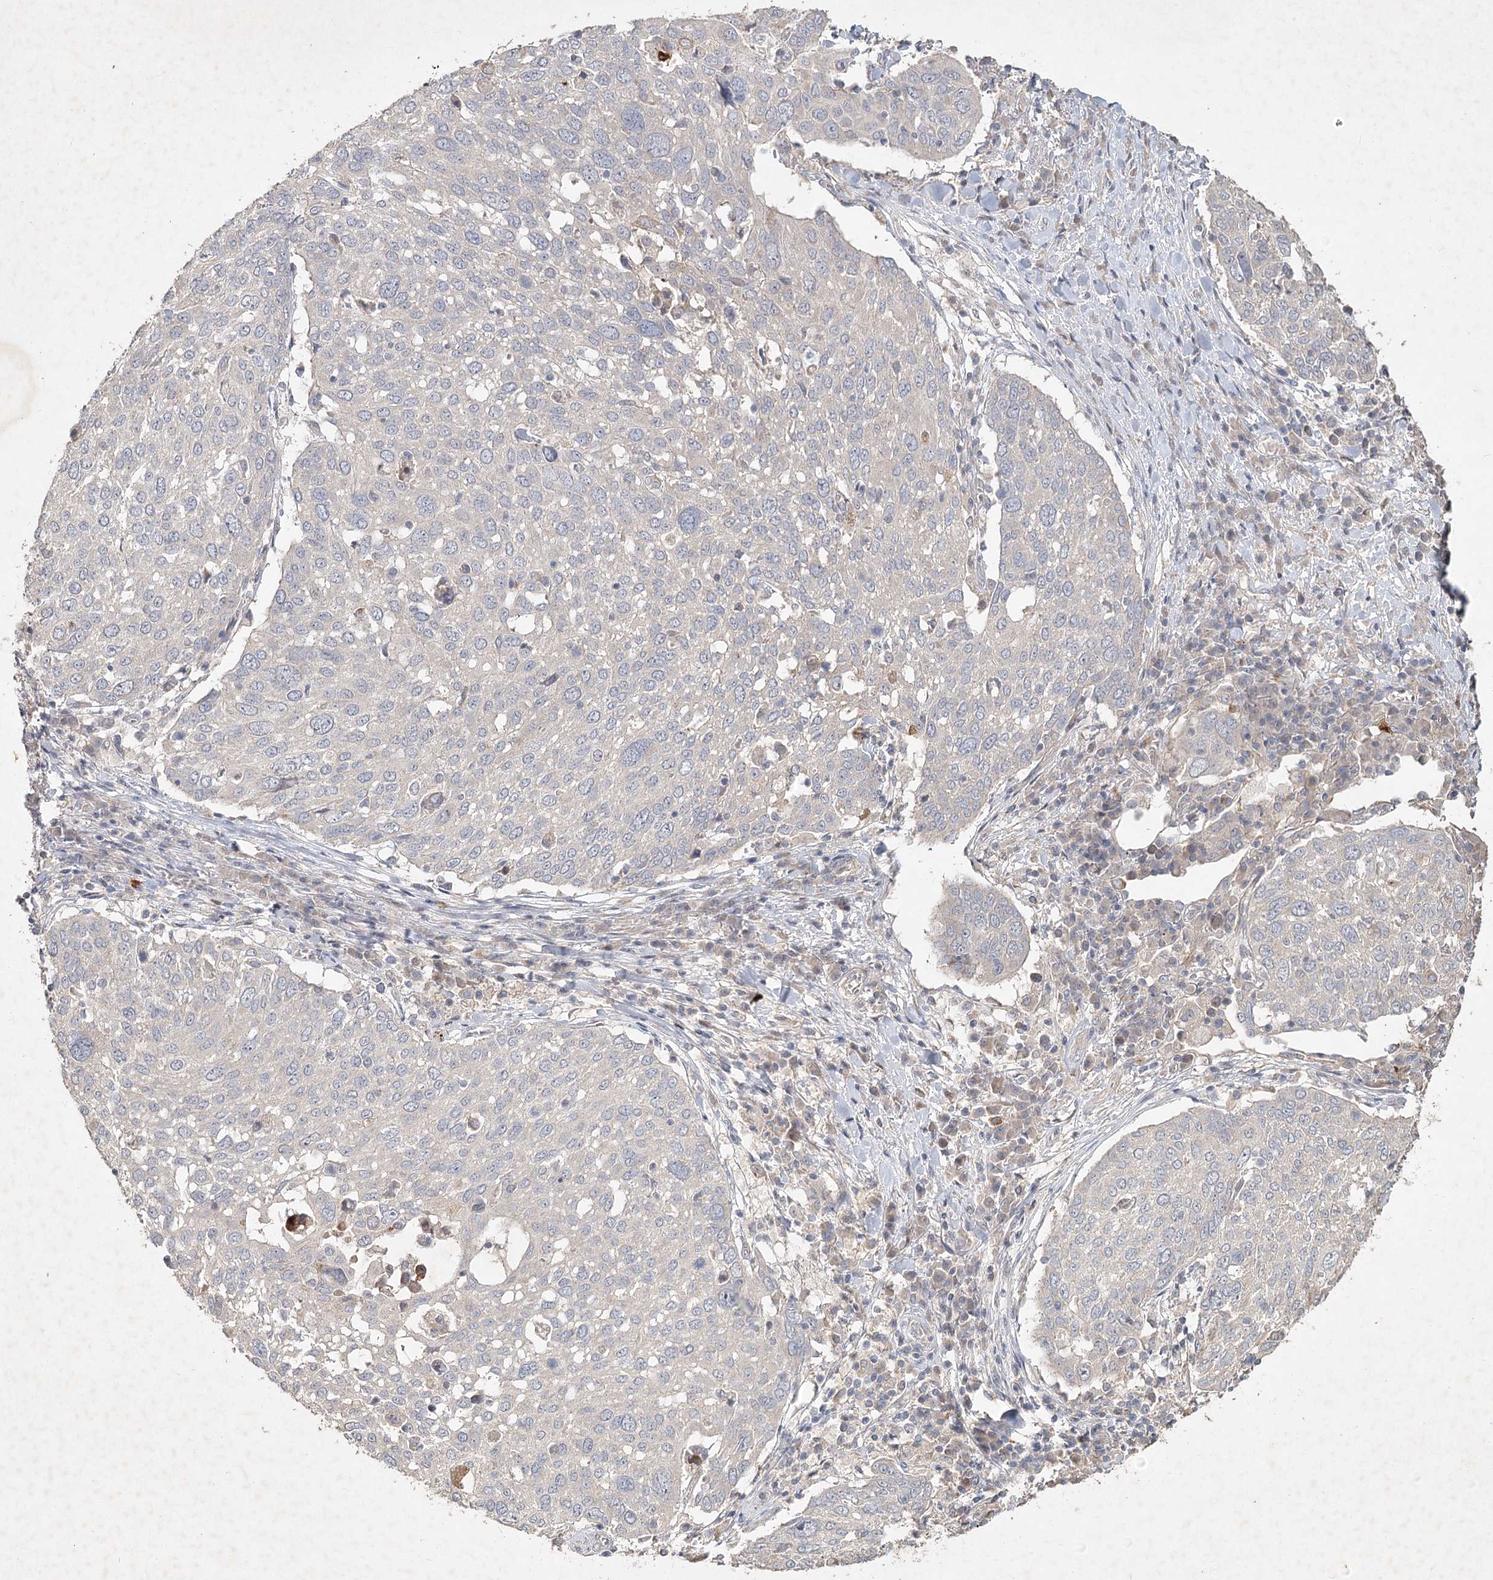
{"staining": {"intensity": "moderate", "quantity": "<25%", "location": "cytoplasmic/membranous"}, "tissue": "lung cancer", "cell_type": "Tumor cells", "image_type": "cancer", "snomed": [{"axis": "morphology", "description": "Squamous cell carcinoma, NOS"}, {"axis": "topography", "description": "Lung"}], "caption": "Protein expression analysis of human lung squamous cell carcinoma reveals moderate cytoplasmic/membranous expression in approximately <25% of tumor cells.", "gene": "IRAK1BP1", "patient": {"sex": "male", "age": 65}}